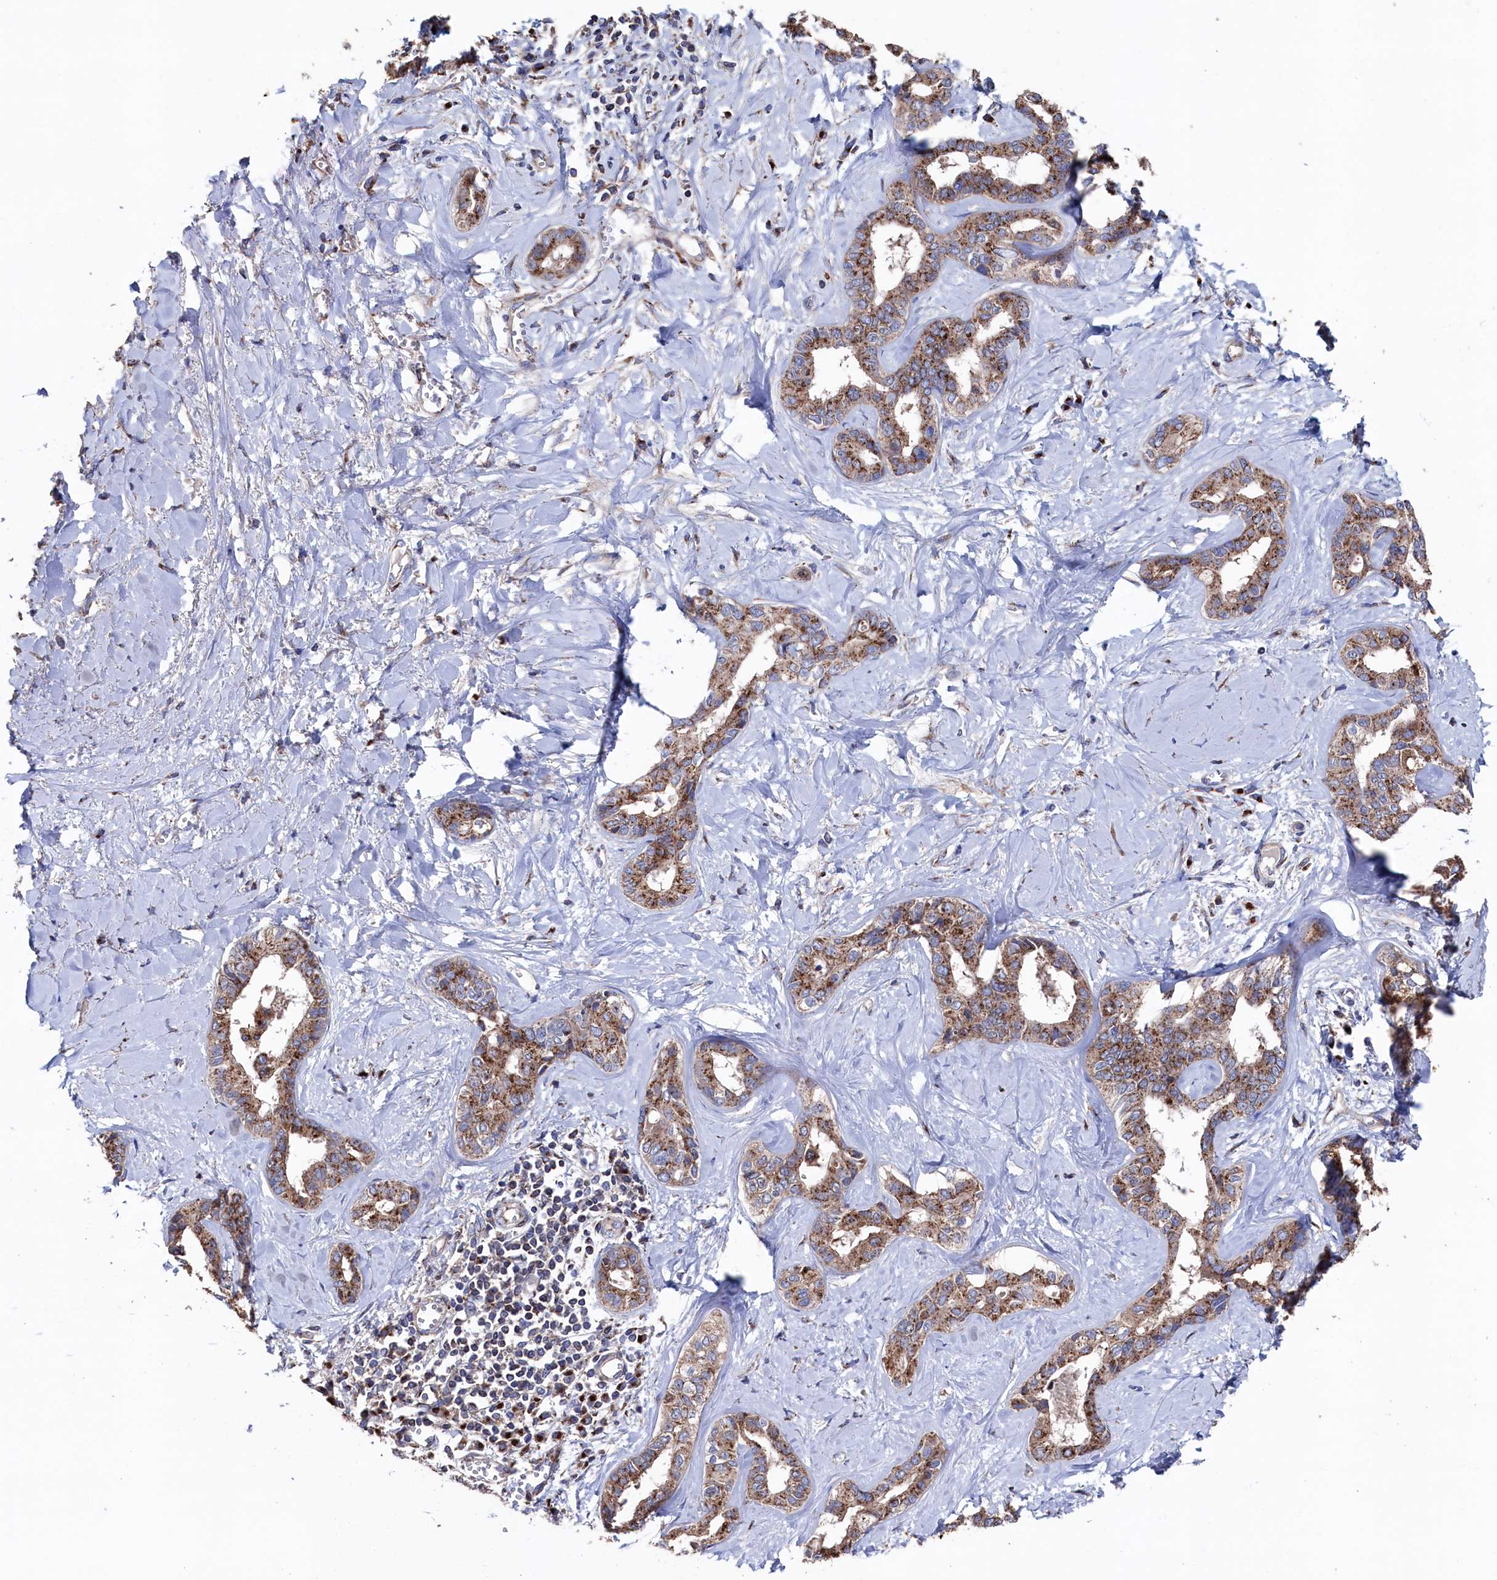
{"staining": {"intensity": "strong", "quantity": ">75%", "location": "cytoplasmic/membranous"}, "tissue": "liver cancer", "cell_type": "Tumor cells", "image_type": "cancer", "snomed": [{"axis": "morphology", "description": "Cholangiocarcinoma"}, {"axis": "topography", "description": "Liver"}], "caption": "The histopathology image demonstrates staining of liver cancer, revealing strong cytoplasmic/membranous protein staining (brown color) within tumor cells. (Brightfield microscopy of DAB IHC at high magnification).", "gene": "PRRC1", "patient": {"sex": "female", "age": 77}}